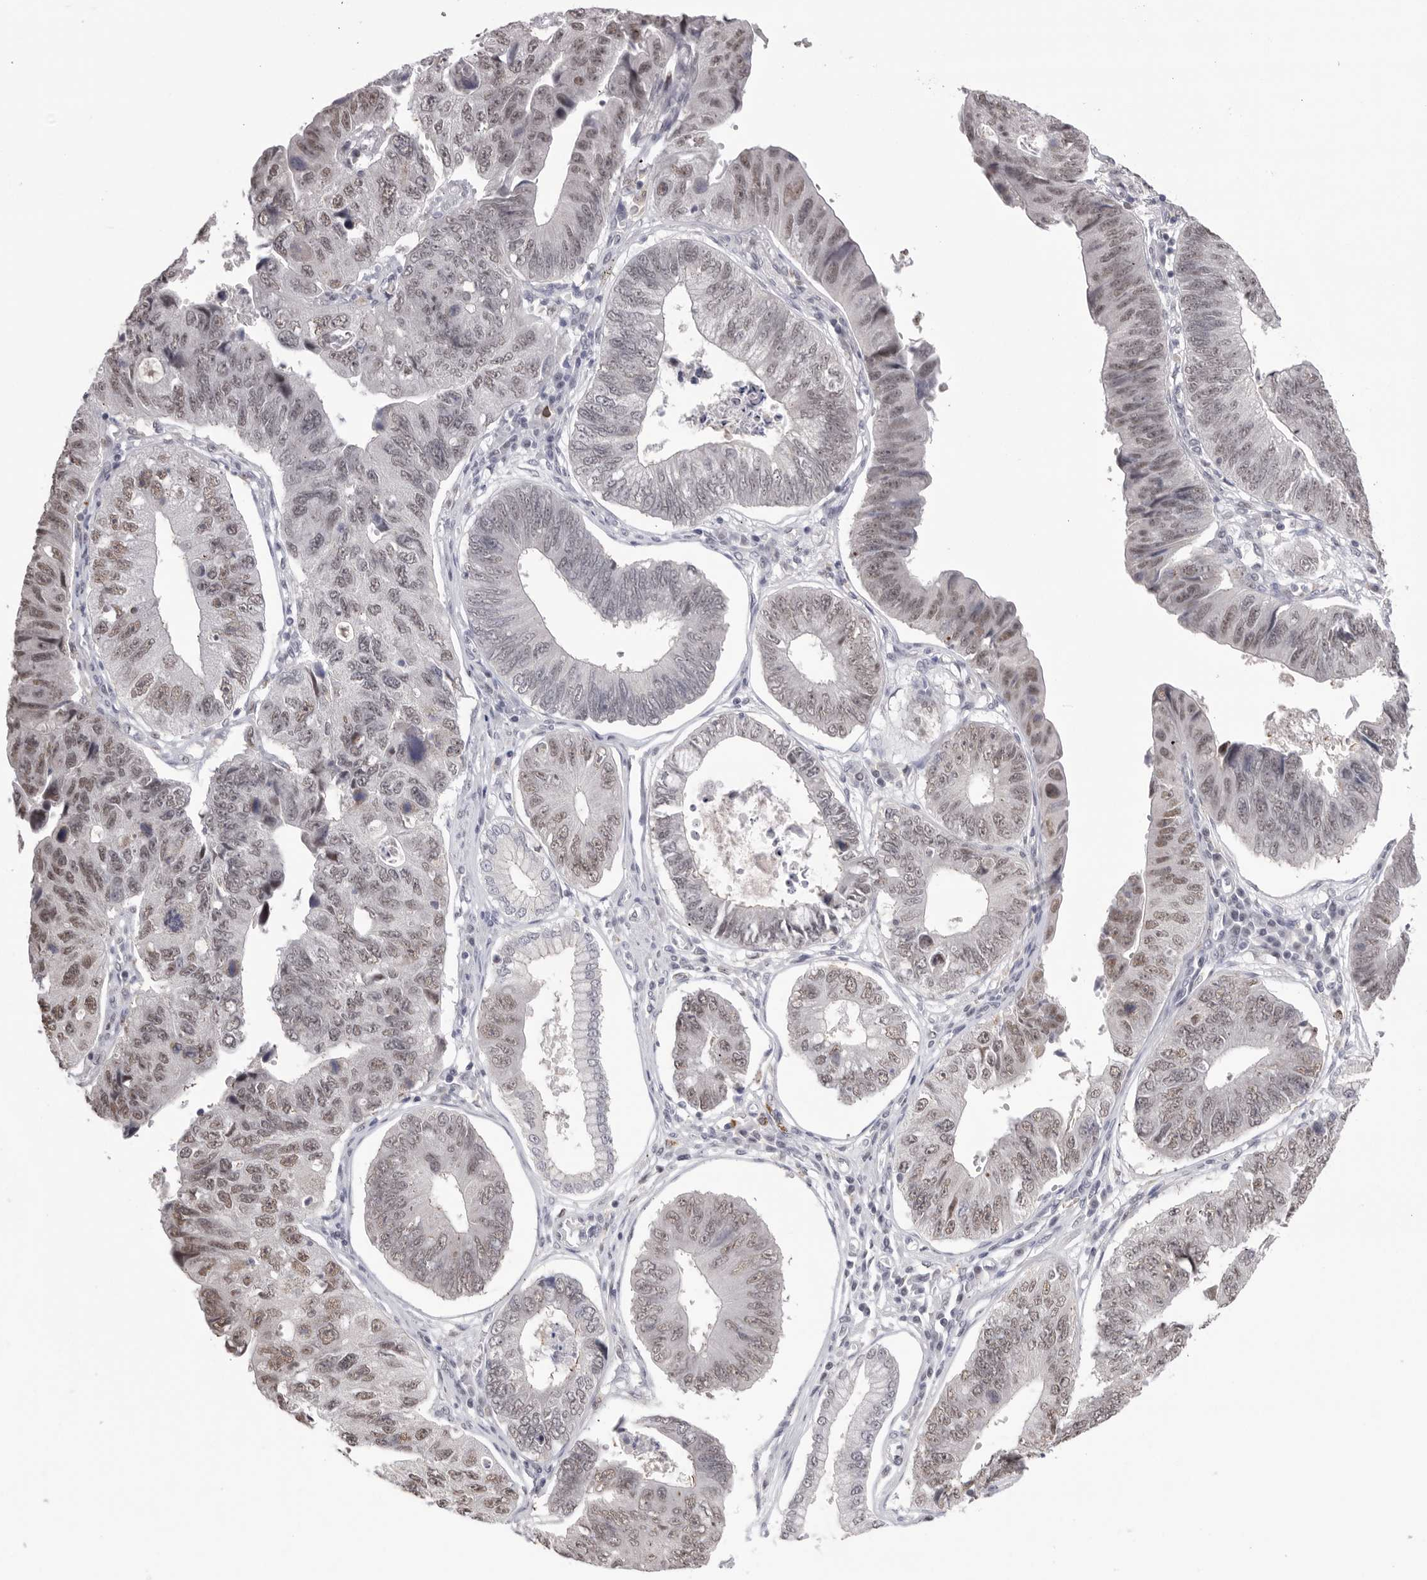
{"staining": {"intensity": "weak", "quantity": "25%-75%", "location": "nuclear"}, "tissue": "stomach cancer", "cell_type": "Tumor cells", "image_type": "cancer", "snomed": [{"axis": "morphology", "description": "Adenocarcinoma, NOS"}, {"axis": "topography", "description": "Stomach"}], "caption": "Stomach adenocarcinoma stained with a protein marker exhibits weak staining in tumor cells.", "gene": "BCLAF3", "patient": {"sex": "male", "age": 59}}